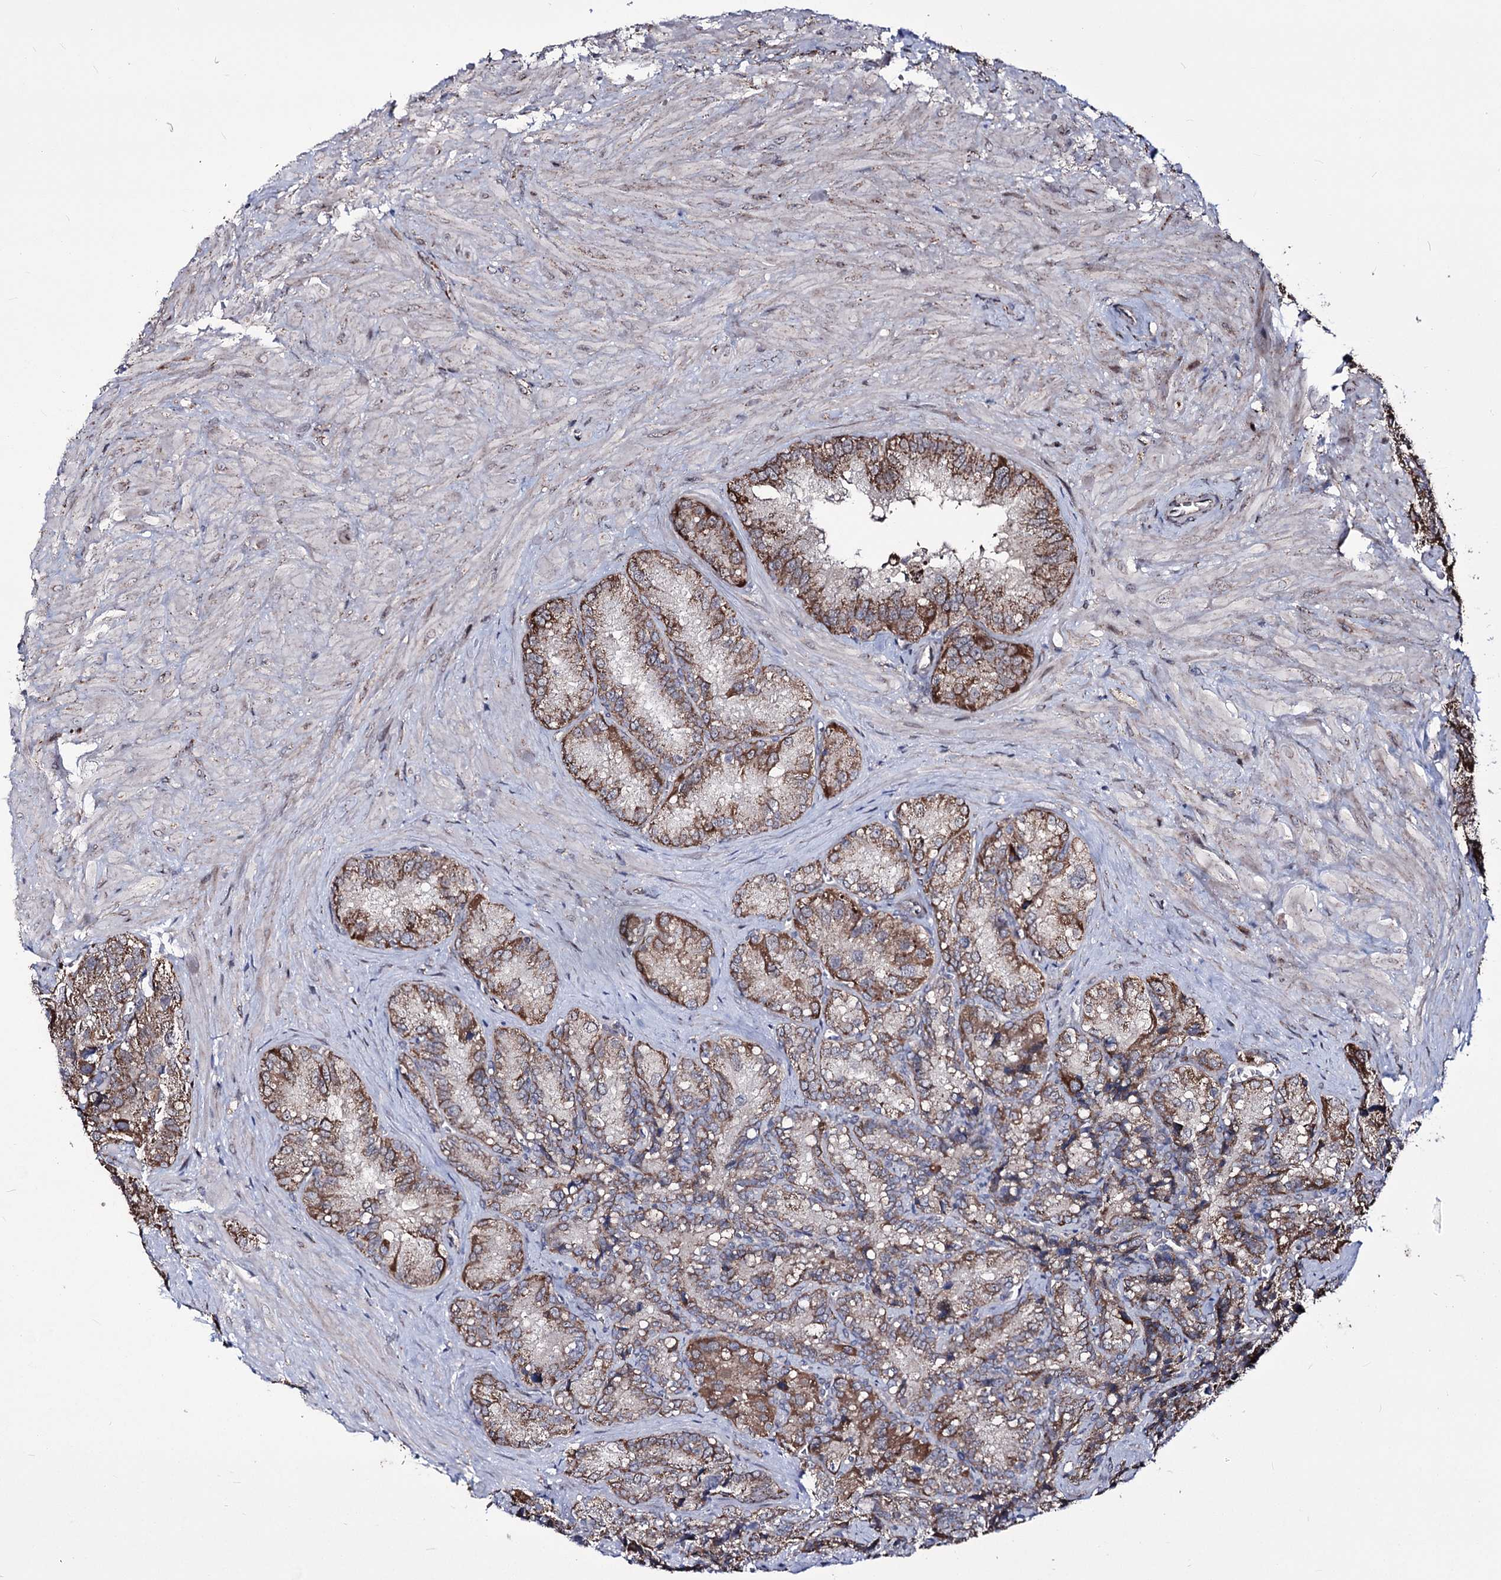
{"staining": {"intensity": "moderate", "quantity": ">75%", "location": "cytoplasmic/membranous"}, "tissue": "seminal vesicle", "cell_type": "Glandular cells", "image_type": "normal", "snomed": [{"axis": "morphology", "description": "Normal tissue, NOS"}, {"axis": "topography", "description": "Seminal veicle"}], "caption": "There is medium levels of moderate cytoplasmic/membranous positivity in glandular cells of unremarkable seminal vesicle, as demonstrated by immunohistochemical staining (brown color).", "gene": "CREB3L4", "patient": {"sex": "male", "age": 62}}